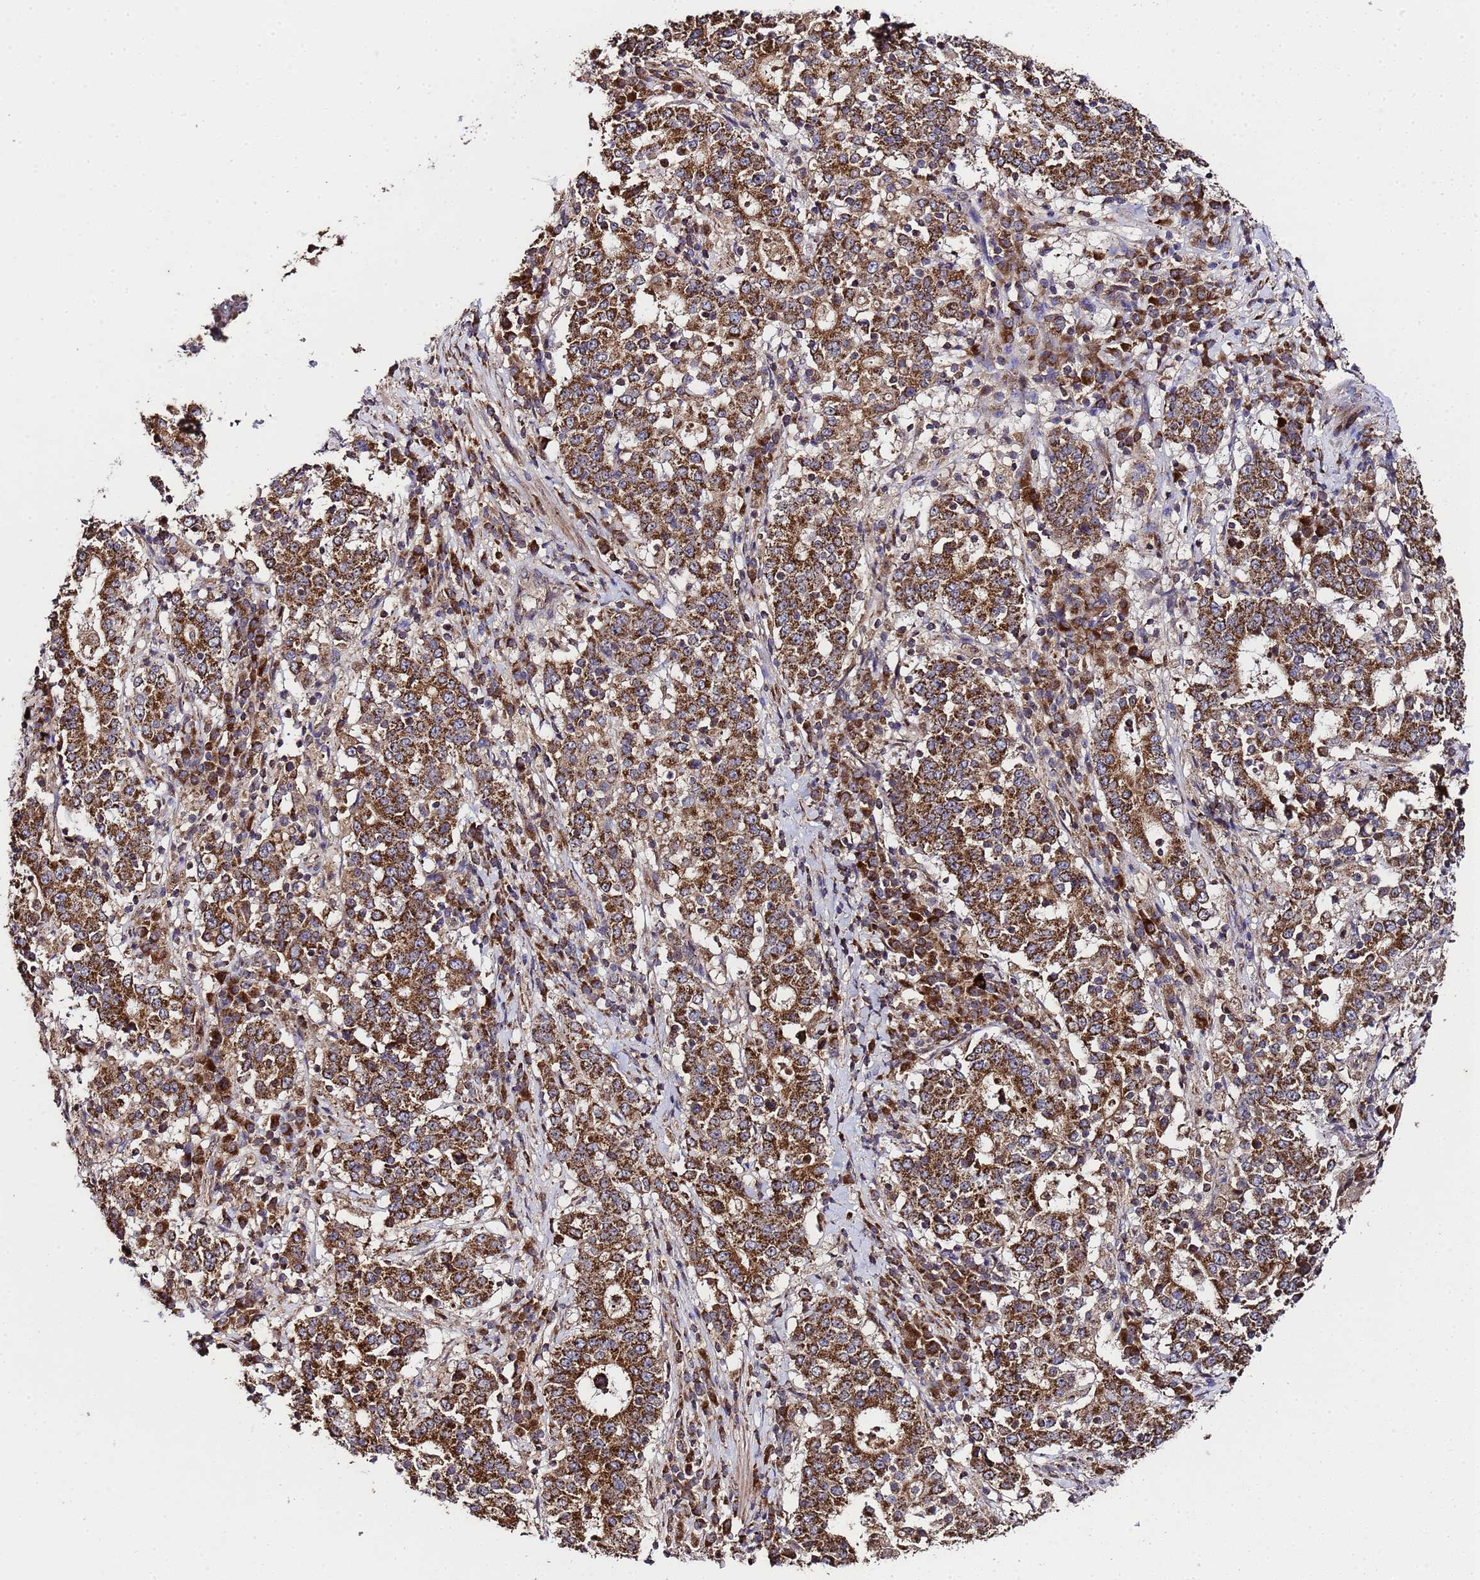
{"staining": {"intensity": "strong", "quantity": ">75%", "location": "cytoplasmic/membranous"}, "tissue": "stomach cancer", "cell_type": "Tumor cells", "image_type": "cancer", "snomed": [{"axis": "morphology", "description": "Adenocarcinoma, NOS"}, {"axis": "topography", "description": "Stomach"}], "caption": "IHC image of neoplastic tissue: stomach cancer (adenocarcinoma) stained using IHC exhibits high levels of strong protein expression localized specifically in the cytoplasmic/membranous of tumor cells, appearing as a cytoplasmic/membranous brown color.", "gene": "HSPBAP1", "patient": {"sex": "male", "age": 59}}